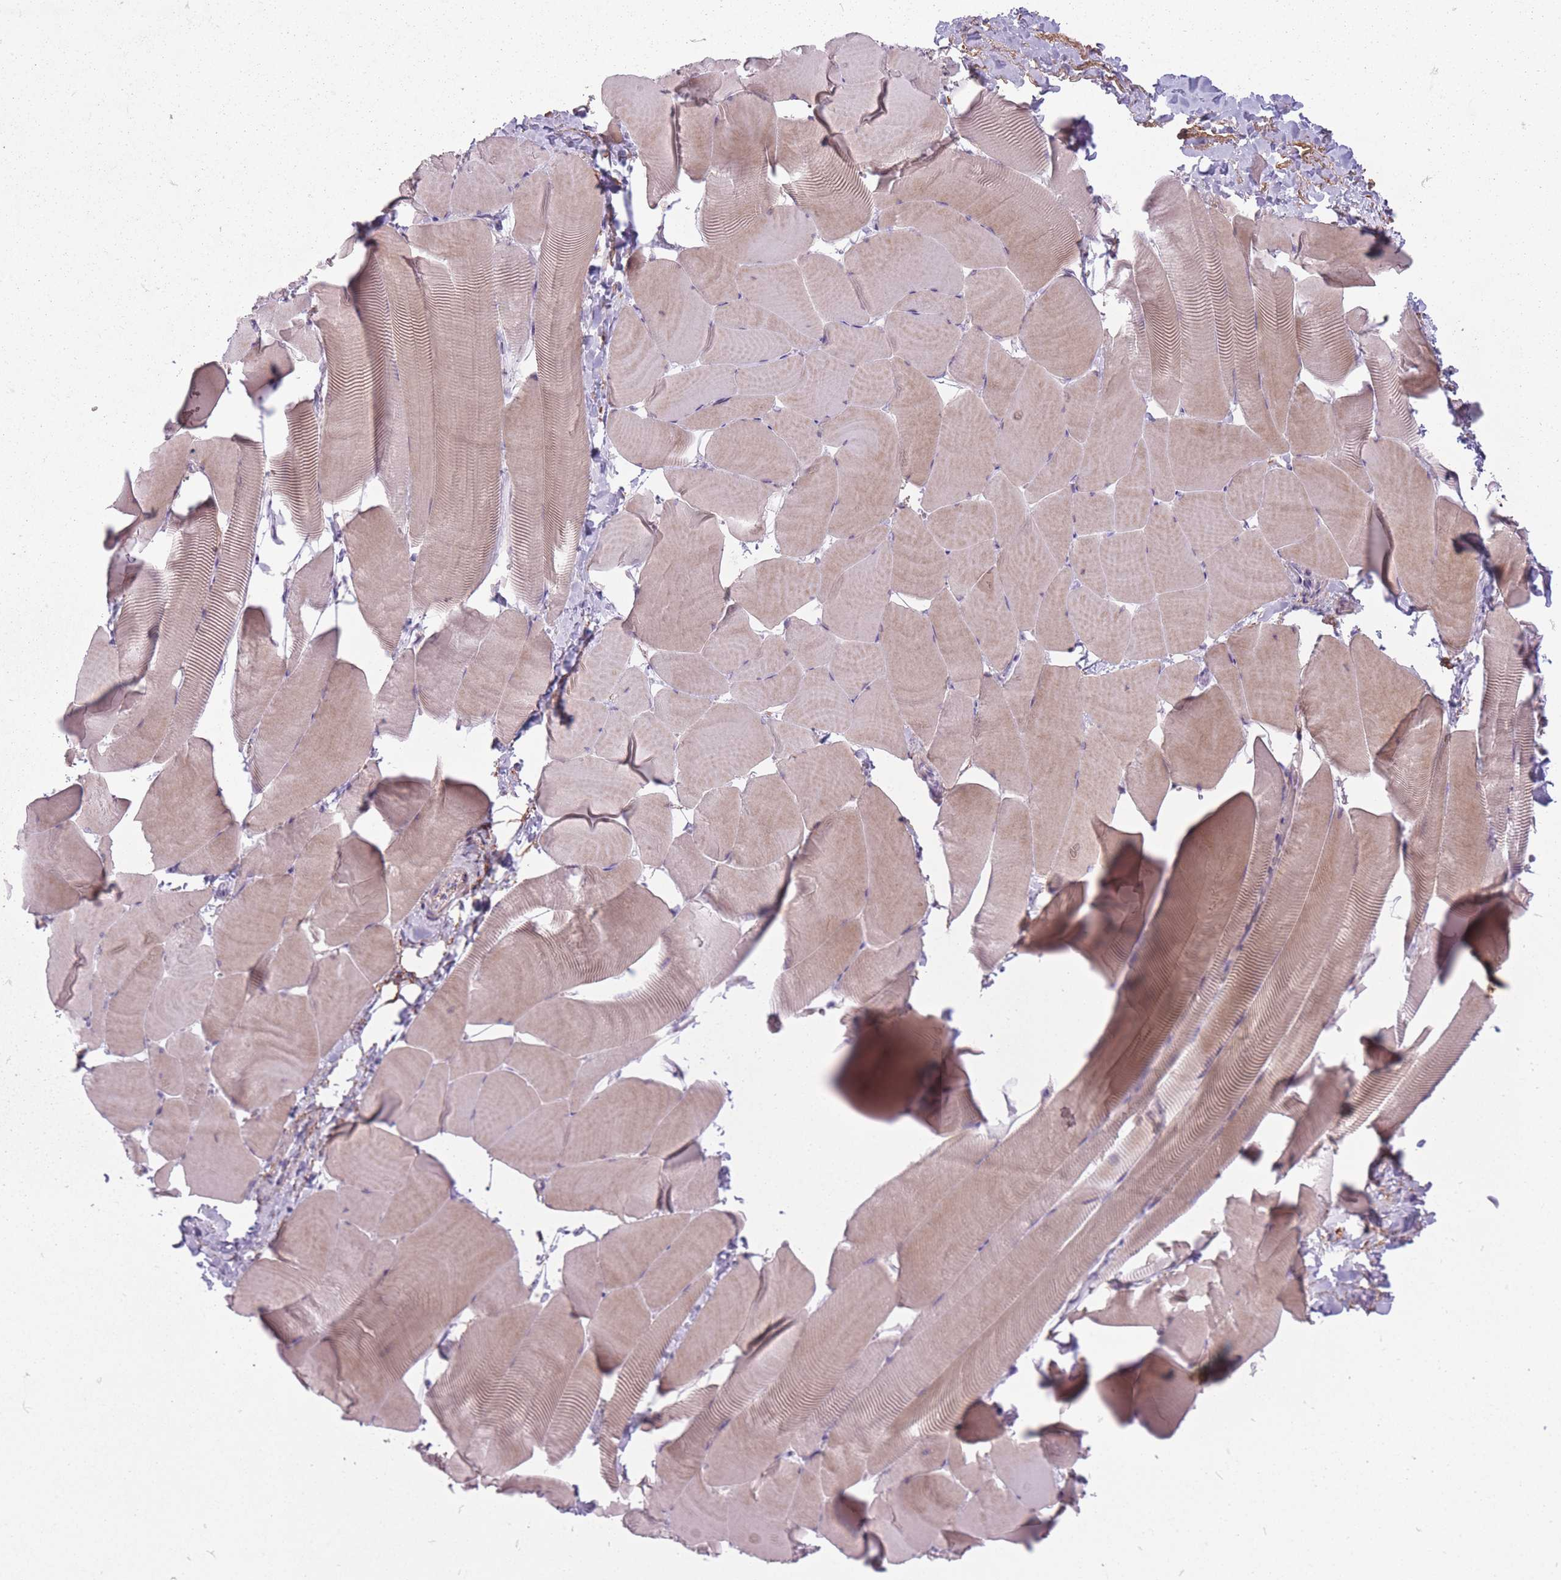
{"staining": {"intensity": "moderate", "quantity": "25%-75%", "location": "cytoplasmic/membranous"}, "tissue": "skeletal muscle", "cell_type": "Myocytes", "image_type": "normal", "snomed": [{"axis": "morphology", "description": "Normal tissue, NOS"}, {"axis": "topography", "description": "Skeletal muscle"}], "caption": "The image exhibits immunohistochemical staining of benign skeletal muscle. There is moderate cytoplasmic/membranous positivity is identified in approximately 25%-75% of myocytes.", "gene": "RFX4", "patient": {"sex": "male", "age": 25}}